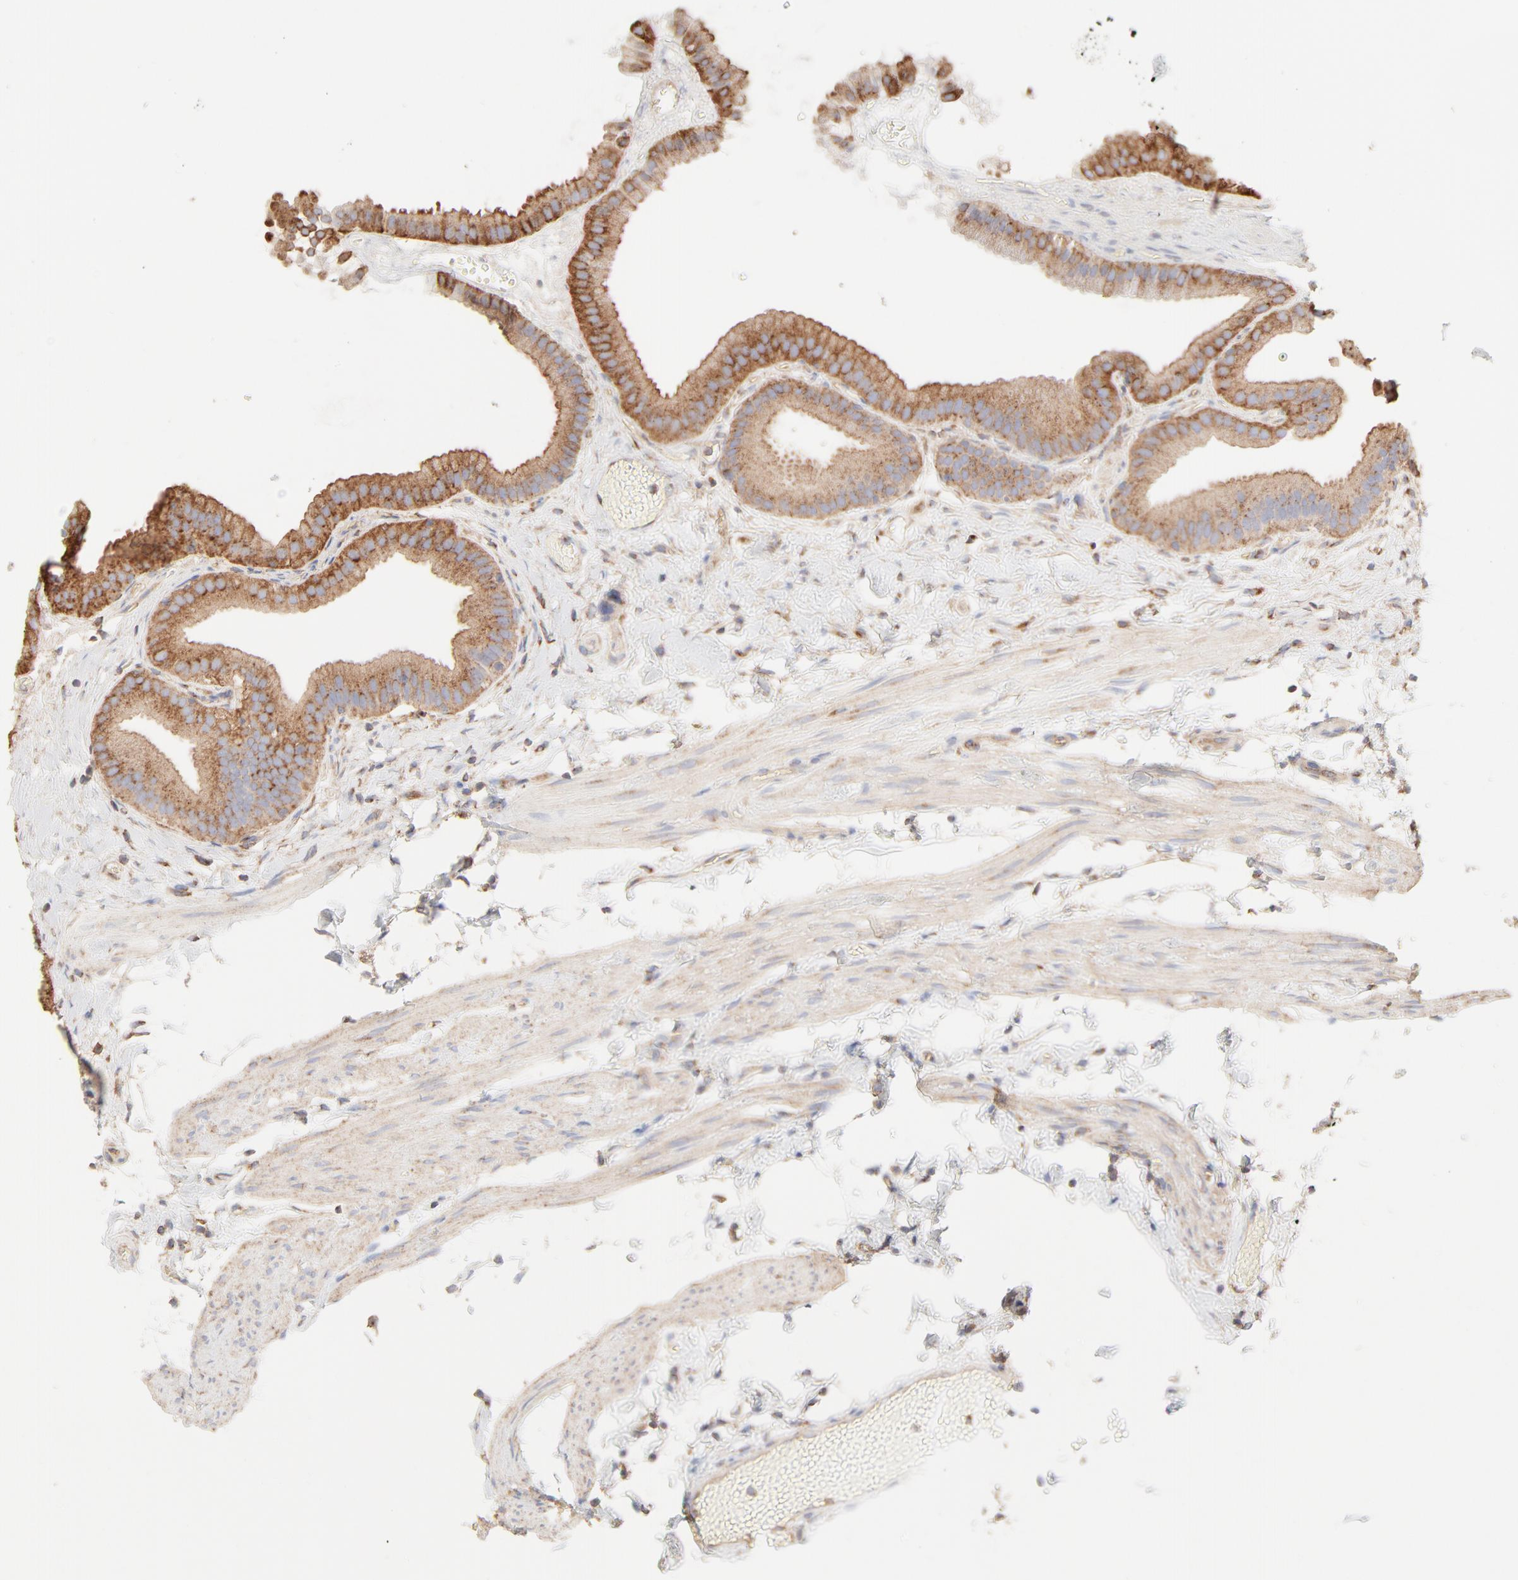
{"staining": {"intensity": "moderate", "quantity": ">75%", "location": "cytoplasmic/membranous"}, "tissue": "gallbladder", "cell_type": "Glandular cells", "image_type": "normal", "snomed": [{"axis": "morphology", "description": "Normal tissue, NOS"}, {"axis": "topography", "description": "Gallbladder"}], "caption": "A brown stain highlights moderate cytoplasmic/membranous positivity of a protein in glandular cells of benign gallbladder. (Stains: DAB (3,3'-diaminobenzidine) in brown, nuclei in blue, Microscopy: brightfield microscopy at high magnification).", "gene": "CLTB", "patient": {"sex": "female", "age": 63}}